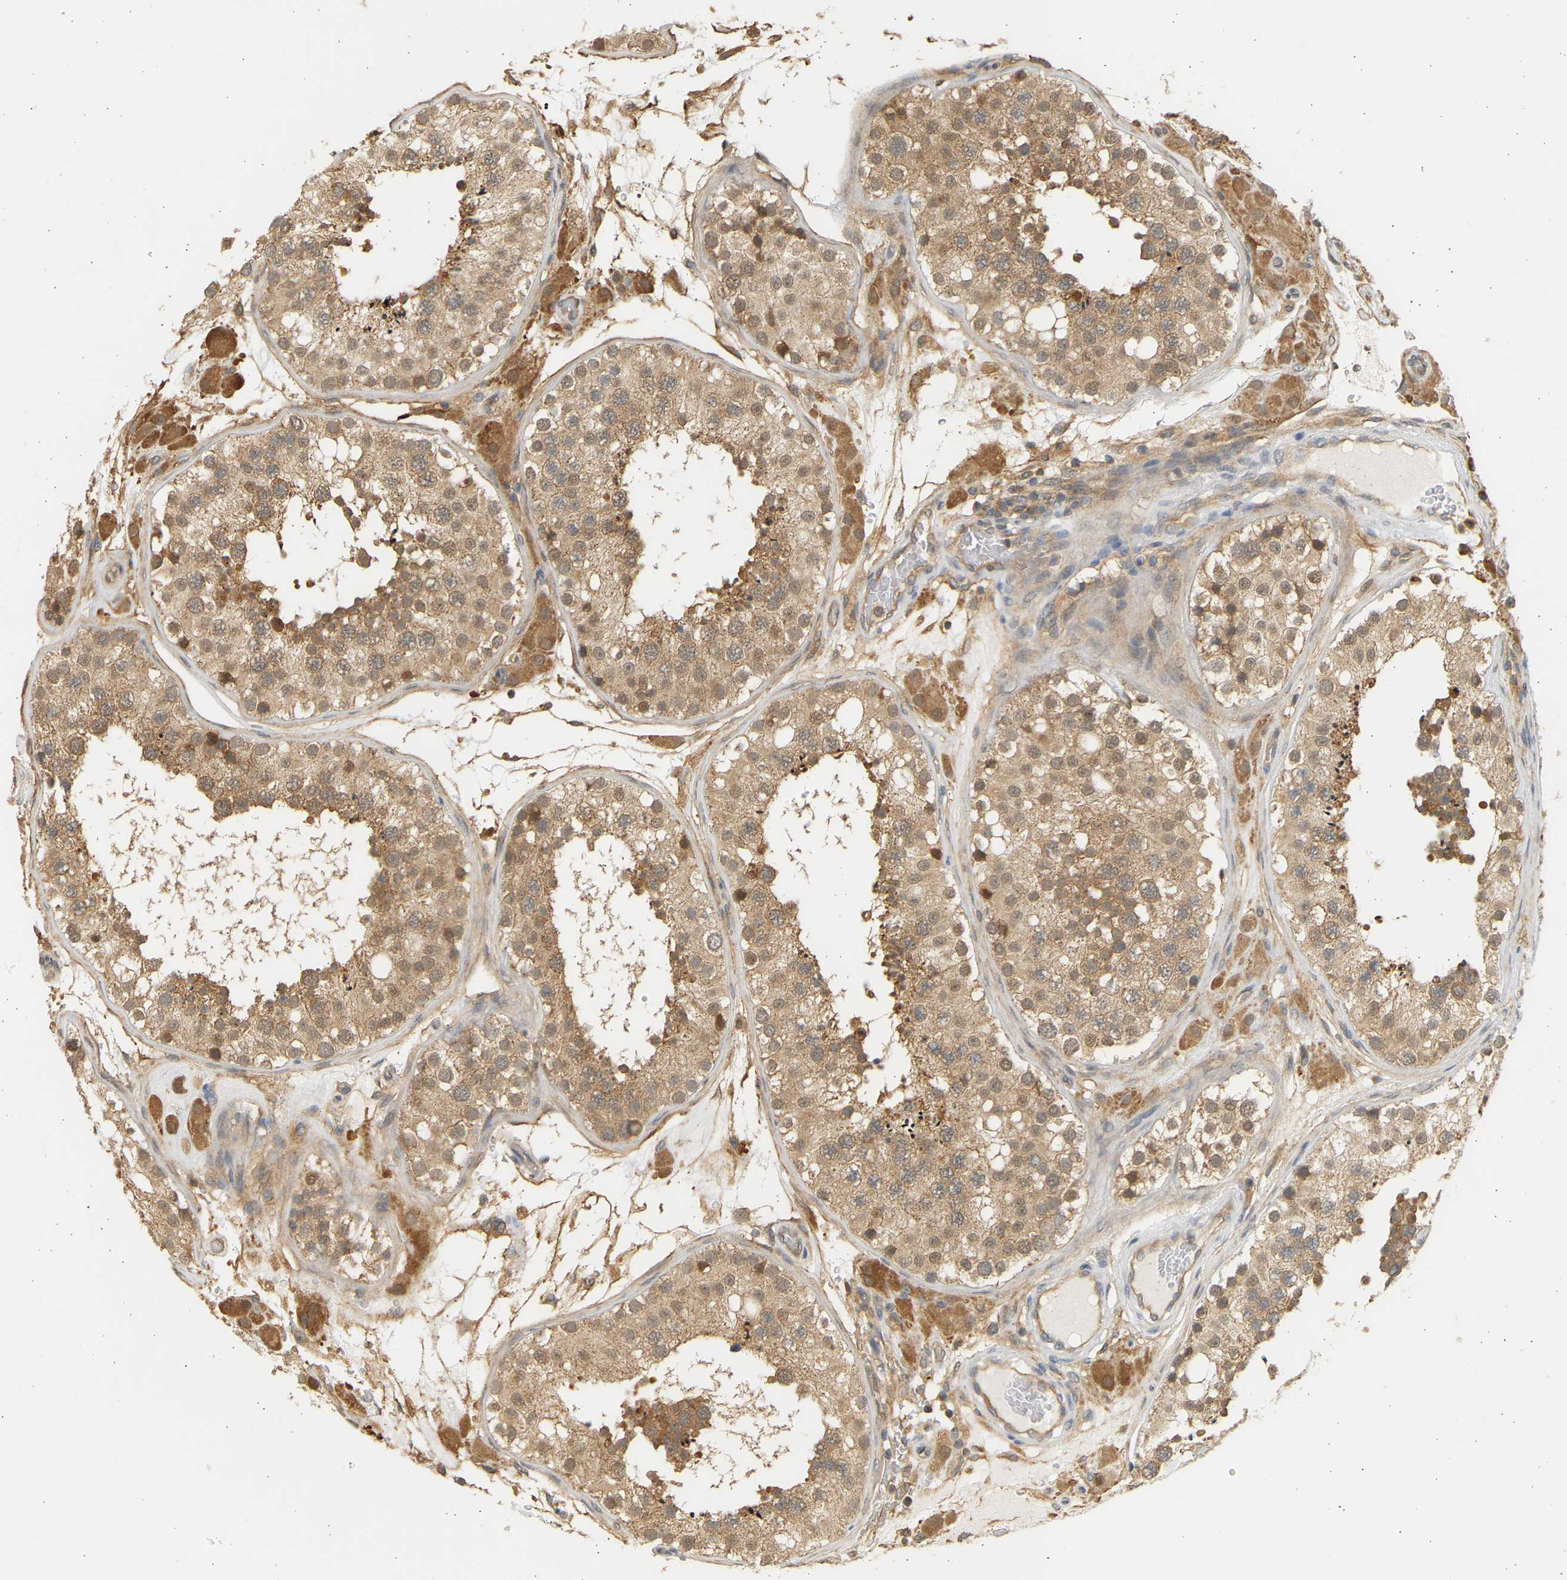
{"staining": {"intensity": "moderate", "quantity": ">75%", "location": "cytoplasmic/membranous,nuclear"}, "tissue": "testis", "cell_type": "Cells in seminiferous ducts", "image_type": "normal", "snomed": [{"axis": "morphology", "description": "Normal tissue, NOS"}, {"axis": "topography", "description": "Testis"}], "caption": "Testis stained for a protein reveals moderate cytoplasmic/membranous,nuclear positivity in cells in seminiferous ducts. Using DAB (brown) and hematoxylin (blue) stains, captured at high magnification using brightfield microscopy.", "gene": "B4GALT6", "patient": {"sex": "male", "age": 26}}